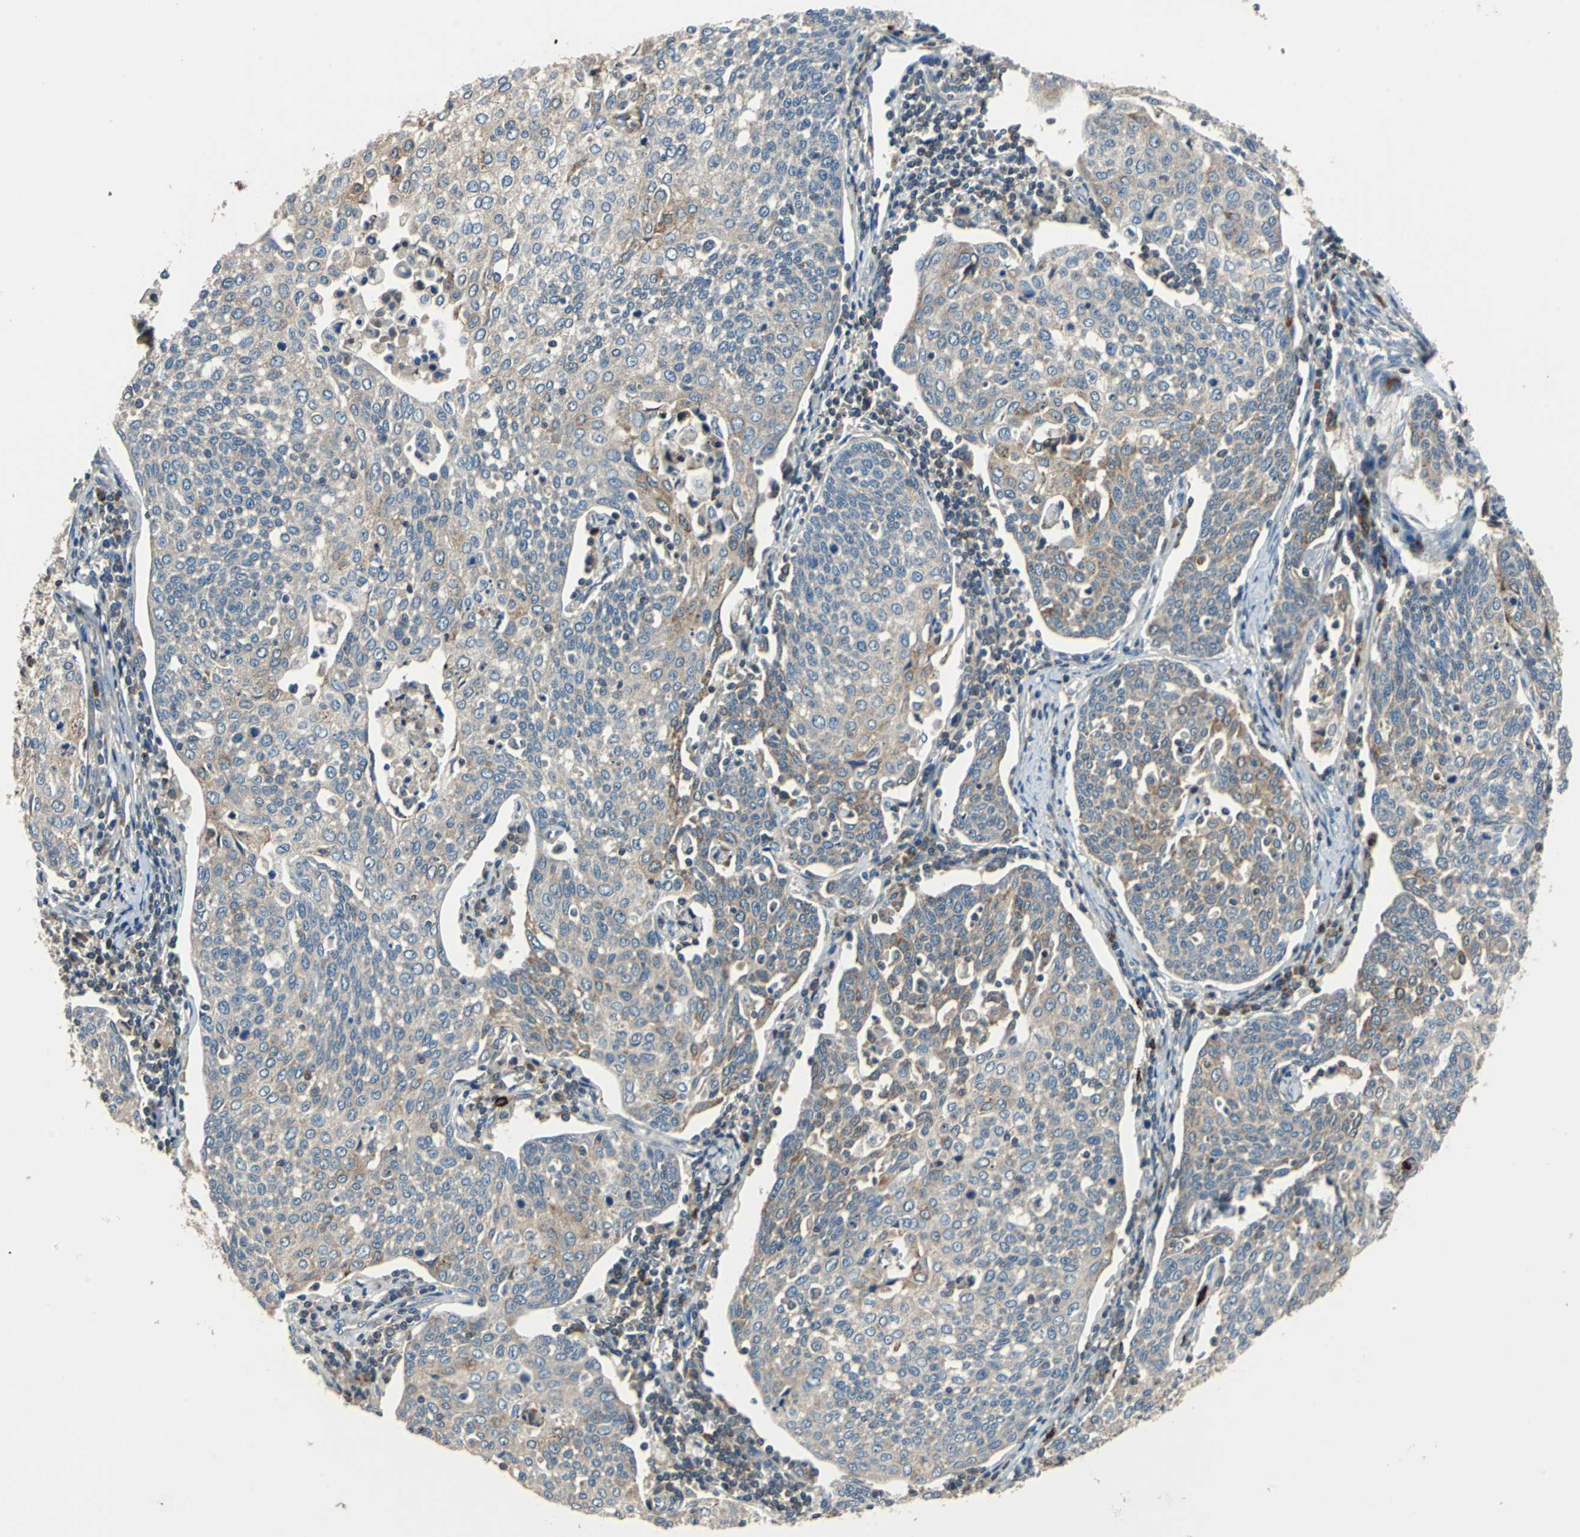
{"staining": {"intensity": "weak", "quantity": ">75%", "location": "cytoplasmic/membranous"}, "tissue": "cervical cancer", "cell_type": "Tumor cells", "image_type": "cancer", "snomed": [{"axis": "morphology", "description": "Squamous cell carcinoma, NOS"}, {"axis": "topography", "description": "Cervix"}], "caption": "Immunohistochemical staining of squamous cell carcinoma (cervical) exhibits weak cytoplasmic/membranous protein expression in approximately >75% of tumor cells.", "gene": "SLC19A2", "patient": {"sex": "female", "age": 34}}